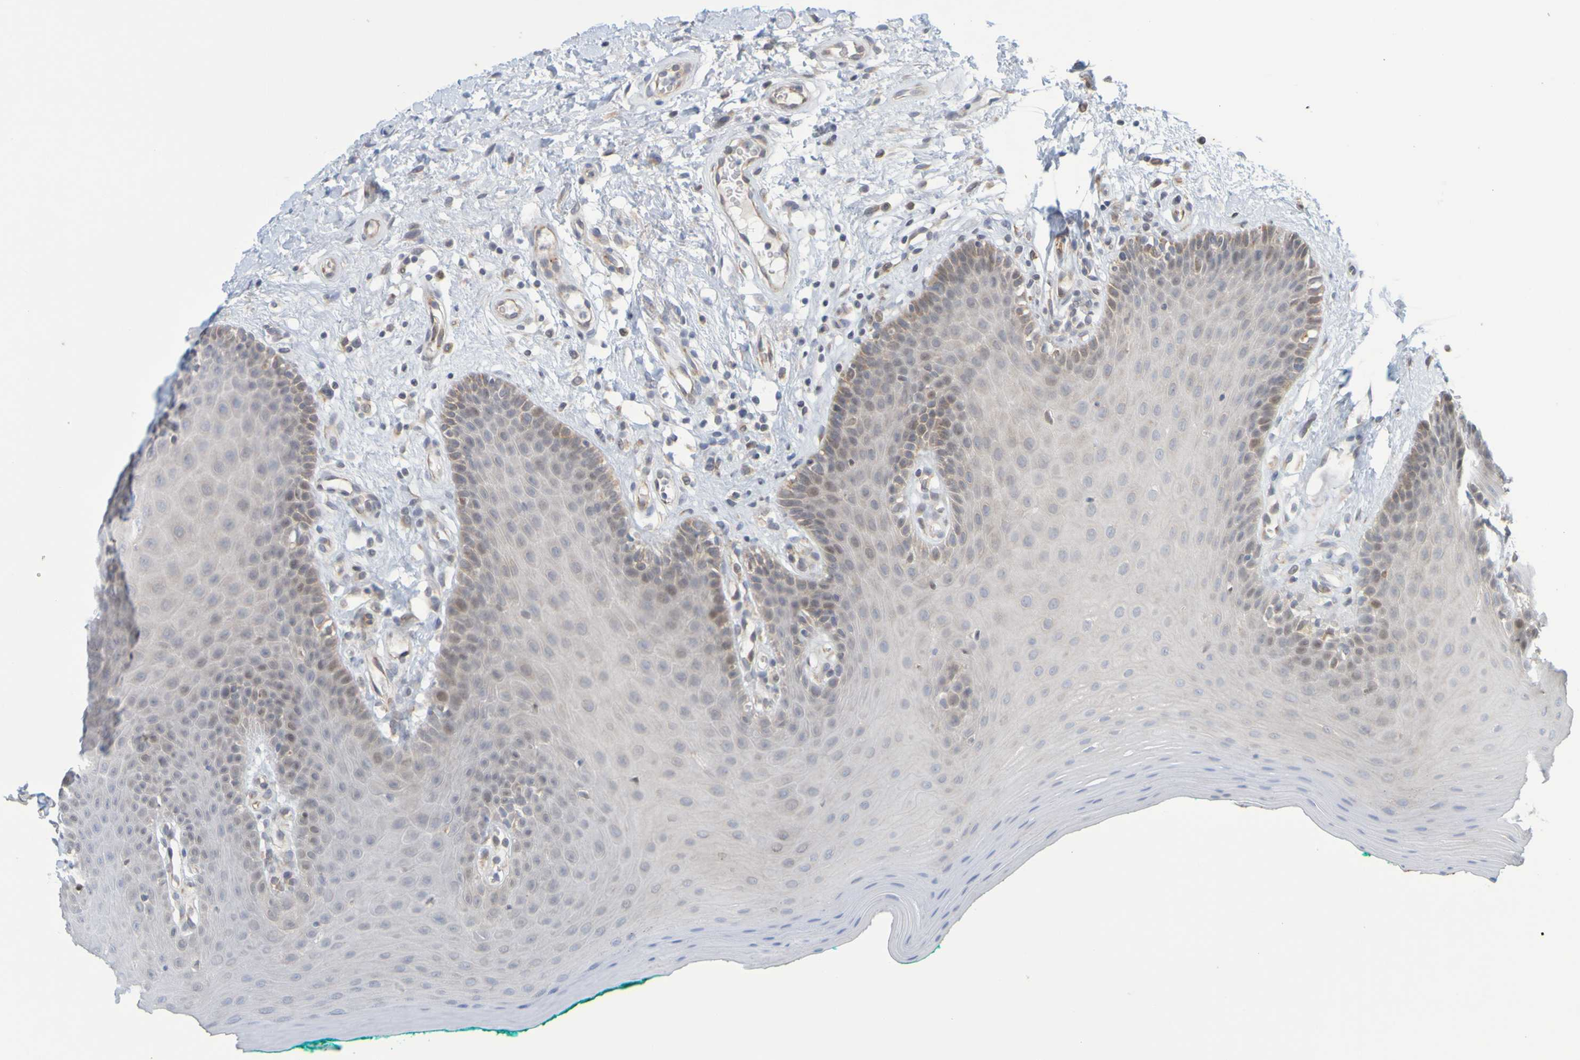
{"staining": {"intensity": "negative", "quantity": "none", "location": "none"}, "tissue": "oral mucosa", "cell_type": "Squamous epithelial cells", "image_type": "normal", "snomed": [{"axis": "morphology", "description": "Normal tissue, NOS"}, {"axis": "topography", "description": "Skeletal muscle"}, {"axis": "topography", "description": "Oral tissue"}], "caption": "DAB immunohistochemical staining of unremarkable human oral mucosa exhibits no significant staining in squamous epithelial cells. (DAB (3,3'-diaminobenzidine) immunohistochemistry (IHC) with hematoxylin counter stain).", "gene": "MOGS", "patient": {"sex": "male", "age": 58}}